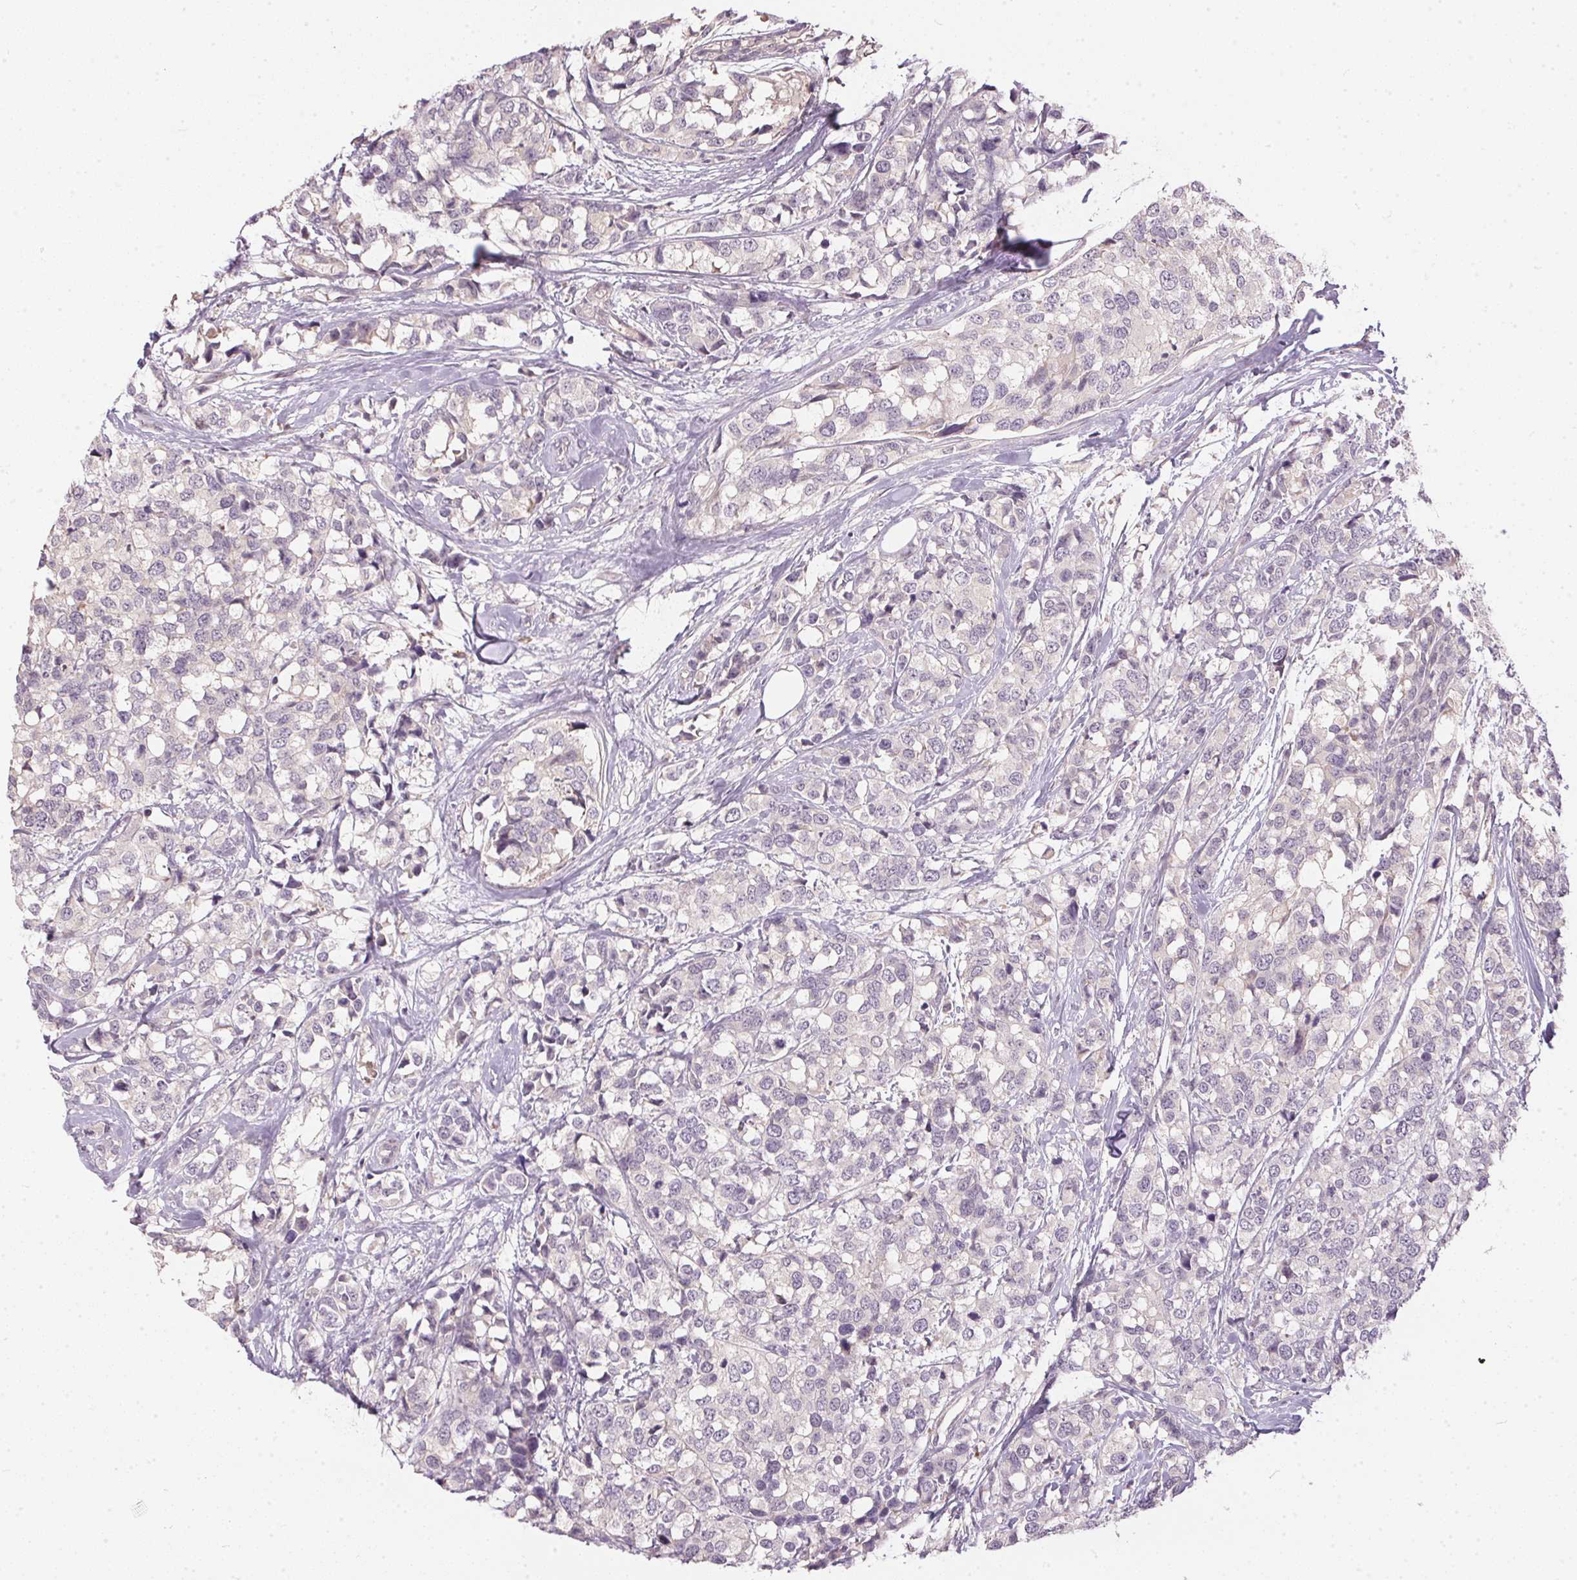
{"staining": {"intensity": "negative", "quantity": "none", "location": "none"}, "tissue": "breast cancer", "cell_type": "Tumor cells", "image_type": "cancer", "snomed": [{"axis": "morphology", "description": "Lobular carcinoma"}, {"axis": "topography", "description": "Breast"}], "caption": "Immunohistochemical staining of human lobular carcinoma (breast) demonstrates no significant expression in tumor cells.", "gene": "TTC23L", "patient": {"sex": "female", "age": 59}}